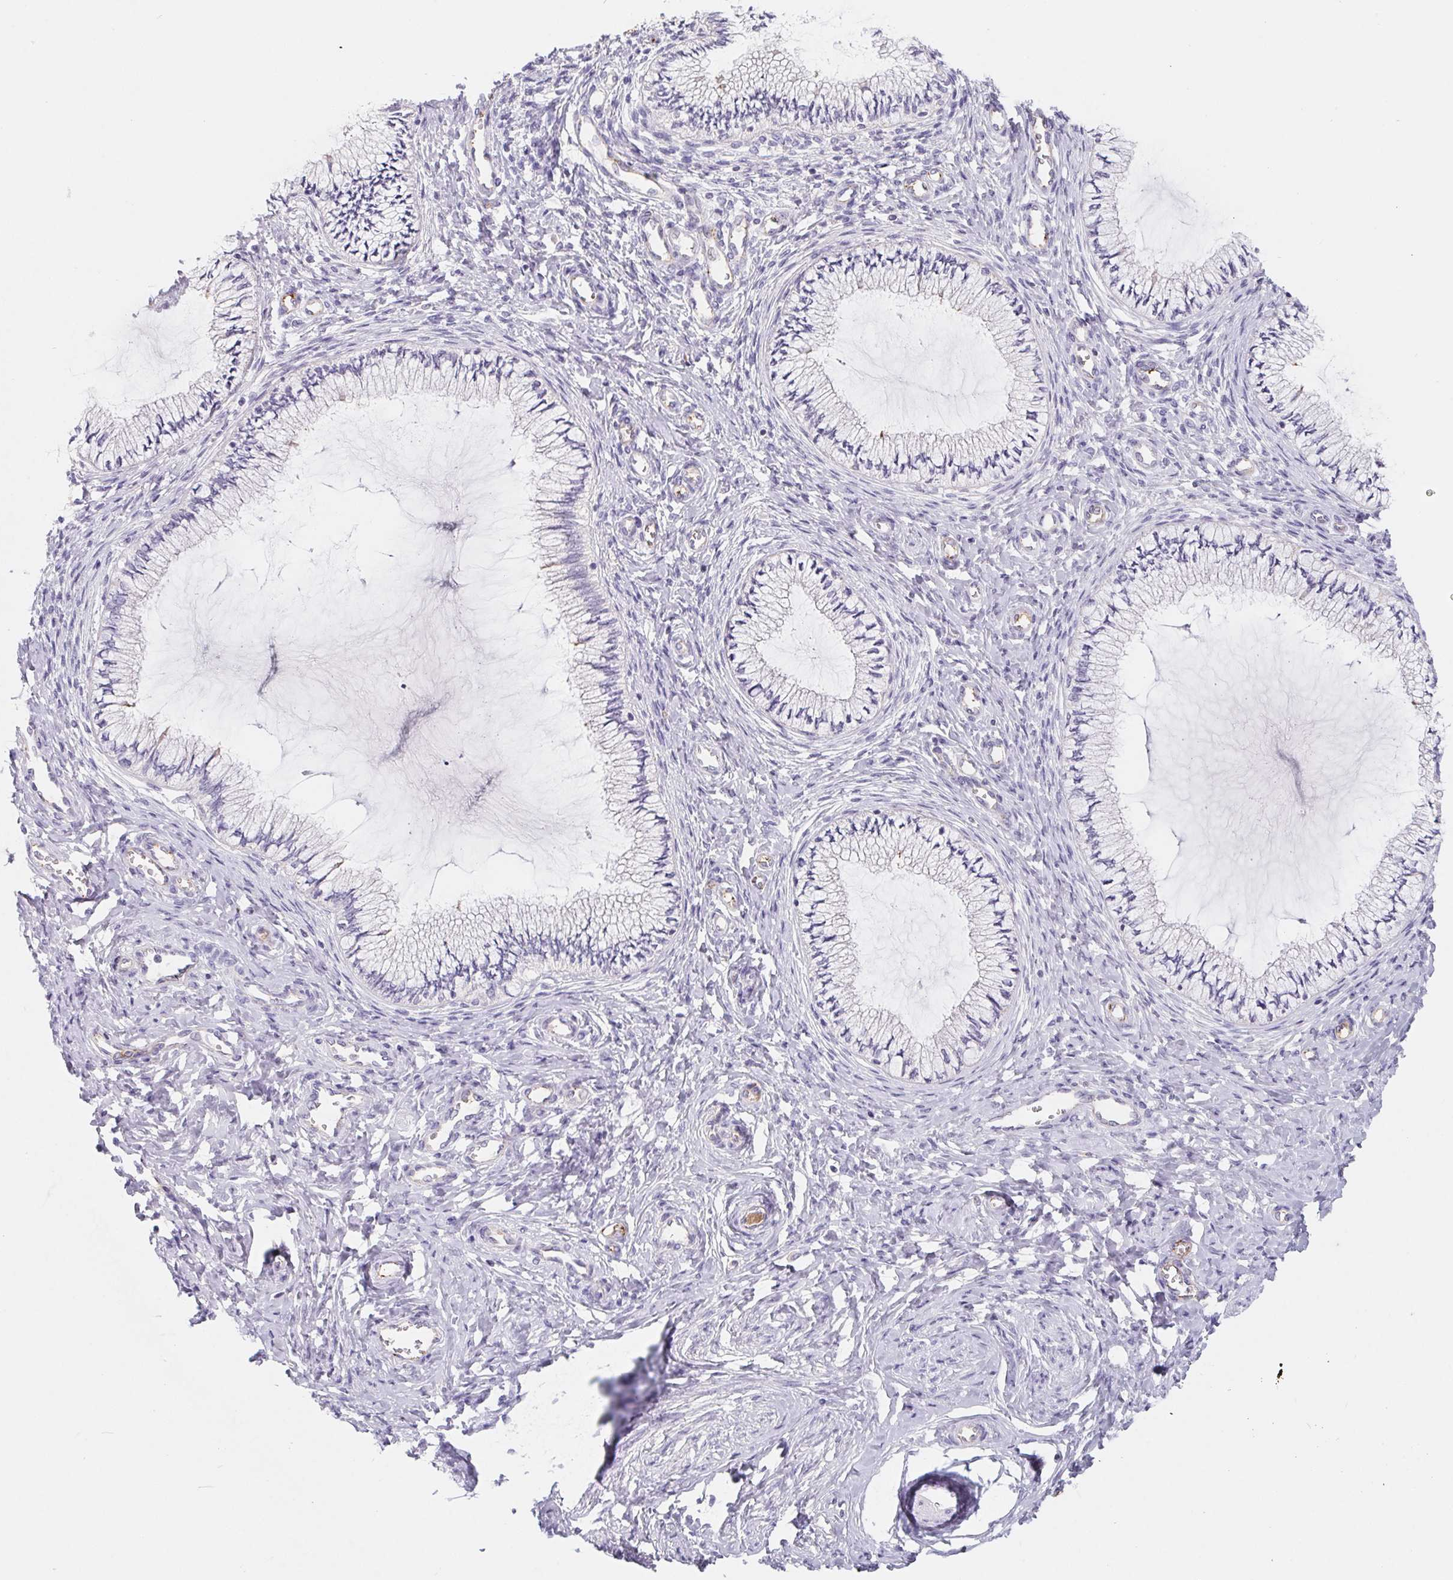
{"staining": {"intensity": "negative", "quantity": "none", "location": "none"}, "tissue": "cervix", "cell_type": "Glandular cells", "image_type": "normal", "snomed": [{"axis": "morphology", "description": "Normal tissue, NOS"}, {"axis": "topography", "description": "Cervix"}], "caption": "A high-resolution image shows immunohistochemistry (IHC) staining of normal cervix, which displays no significant staining in glandular cells.", "gene": "LPA", "patient": {"sex": "female", "age": 24}}